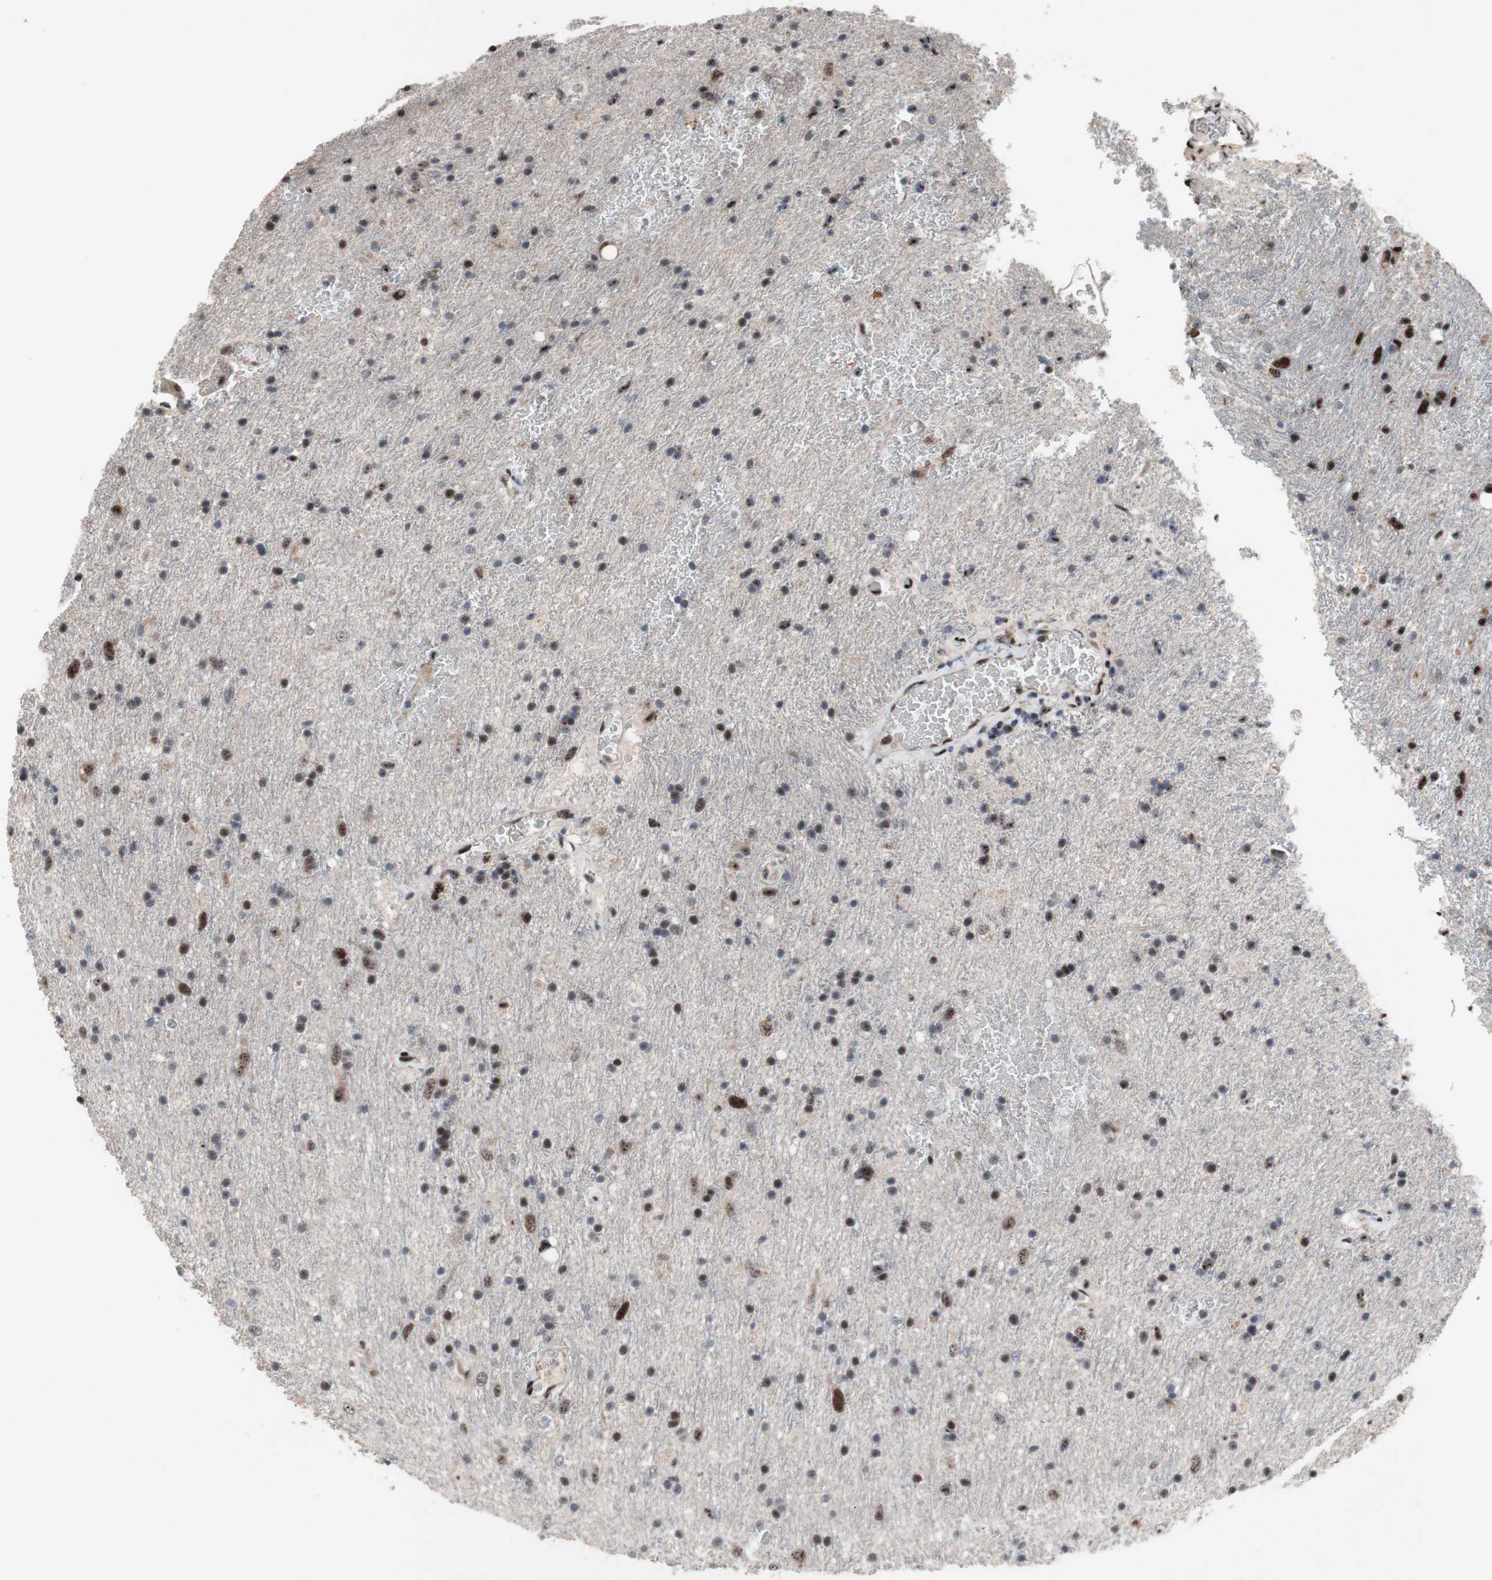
{"staining": {"intensity": "moderate", "quantity": "<25%", "location": "nuclear"}, "tissue": "glioma", "cell_type": "Tumor cells", "image_type": "cancer", "snomed": [{"axis": "morphology", "description": "Glioma, malignant, Low grade"}, {"axis": "topography", "description": "Brain"}], "caption": "High-power microscopy captured an IHC micrograph of low-grade glioma (malignant), revealing moderate nuclear positivity in approximately <25% of tumor cells. (Brightfield microscopy of DAB IHC at high magnification).", "gene": "SOX7", "patient": {"sex": "male", "age": 77}}